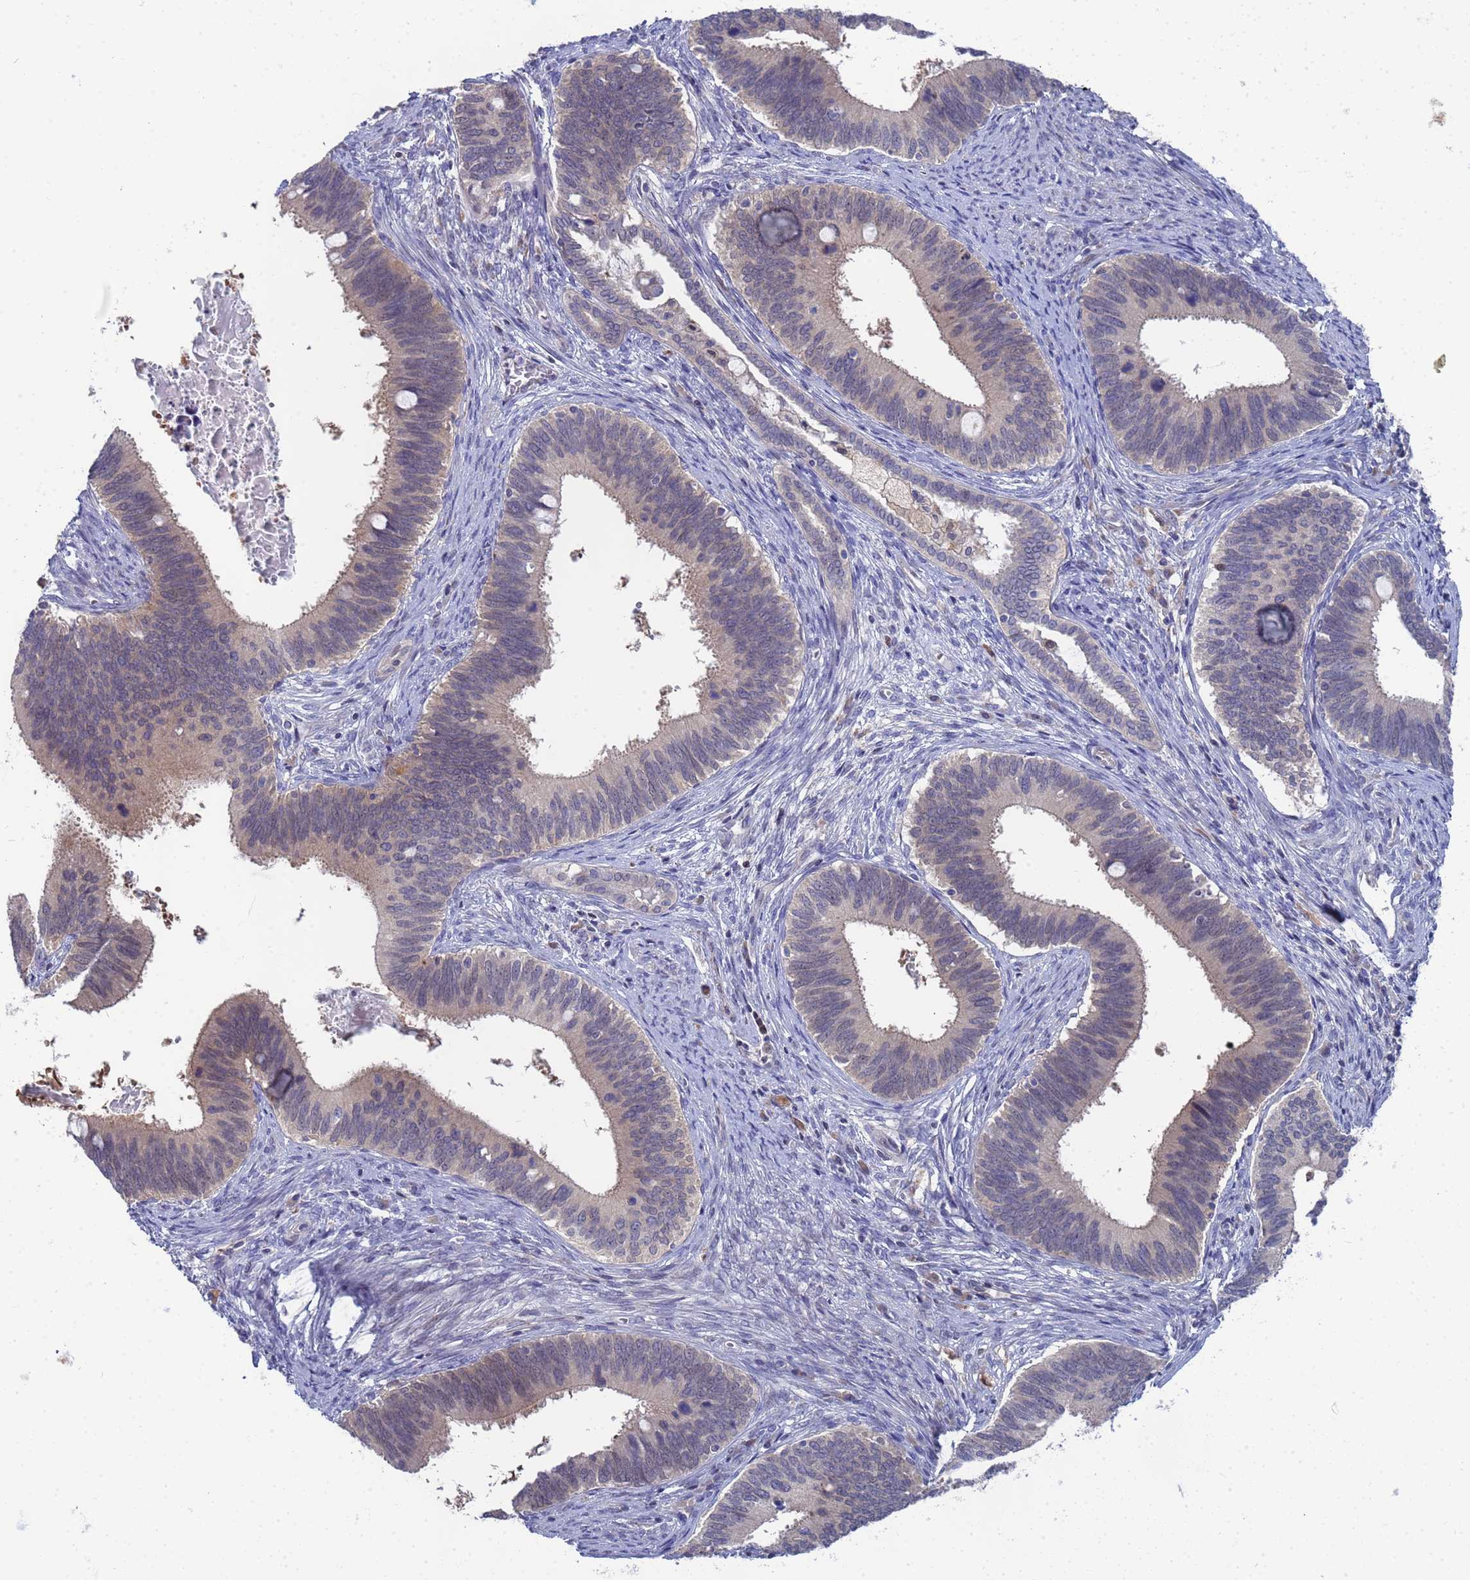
{"staining": {"intensity": "weak", "quantity": "25%-75%", "location": "cytoplasmic/membranous"}, "tissue": "cervical cancer", "cell_type": "Tumor cells", "image_type": "cancer", "snomed": [{"axis": "morphology", "description": "Adenocarcinoma, NOS"}, {"axis": "topography", "description": "Cervix"}], "caption": "Immunohistochemical staining of cervical adenocarcinoma exhibits low levels of weak cytoplasmic/membranous protein expression in about 25%-75% of tumor cells. Nuclei are stained in blue.", "gene": "ENOSF1", "patient": {"sex": "female", "age": 42}}